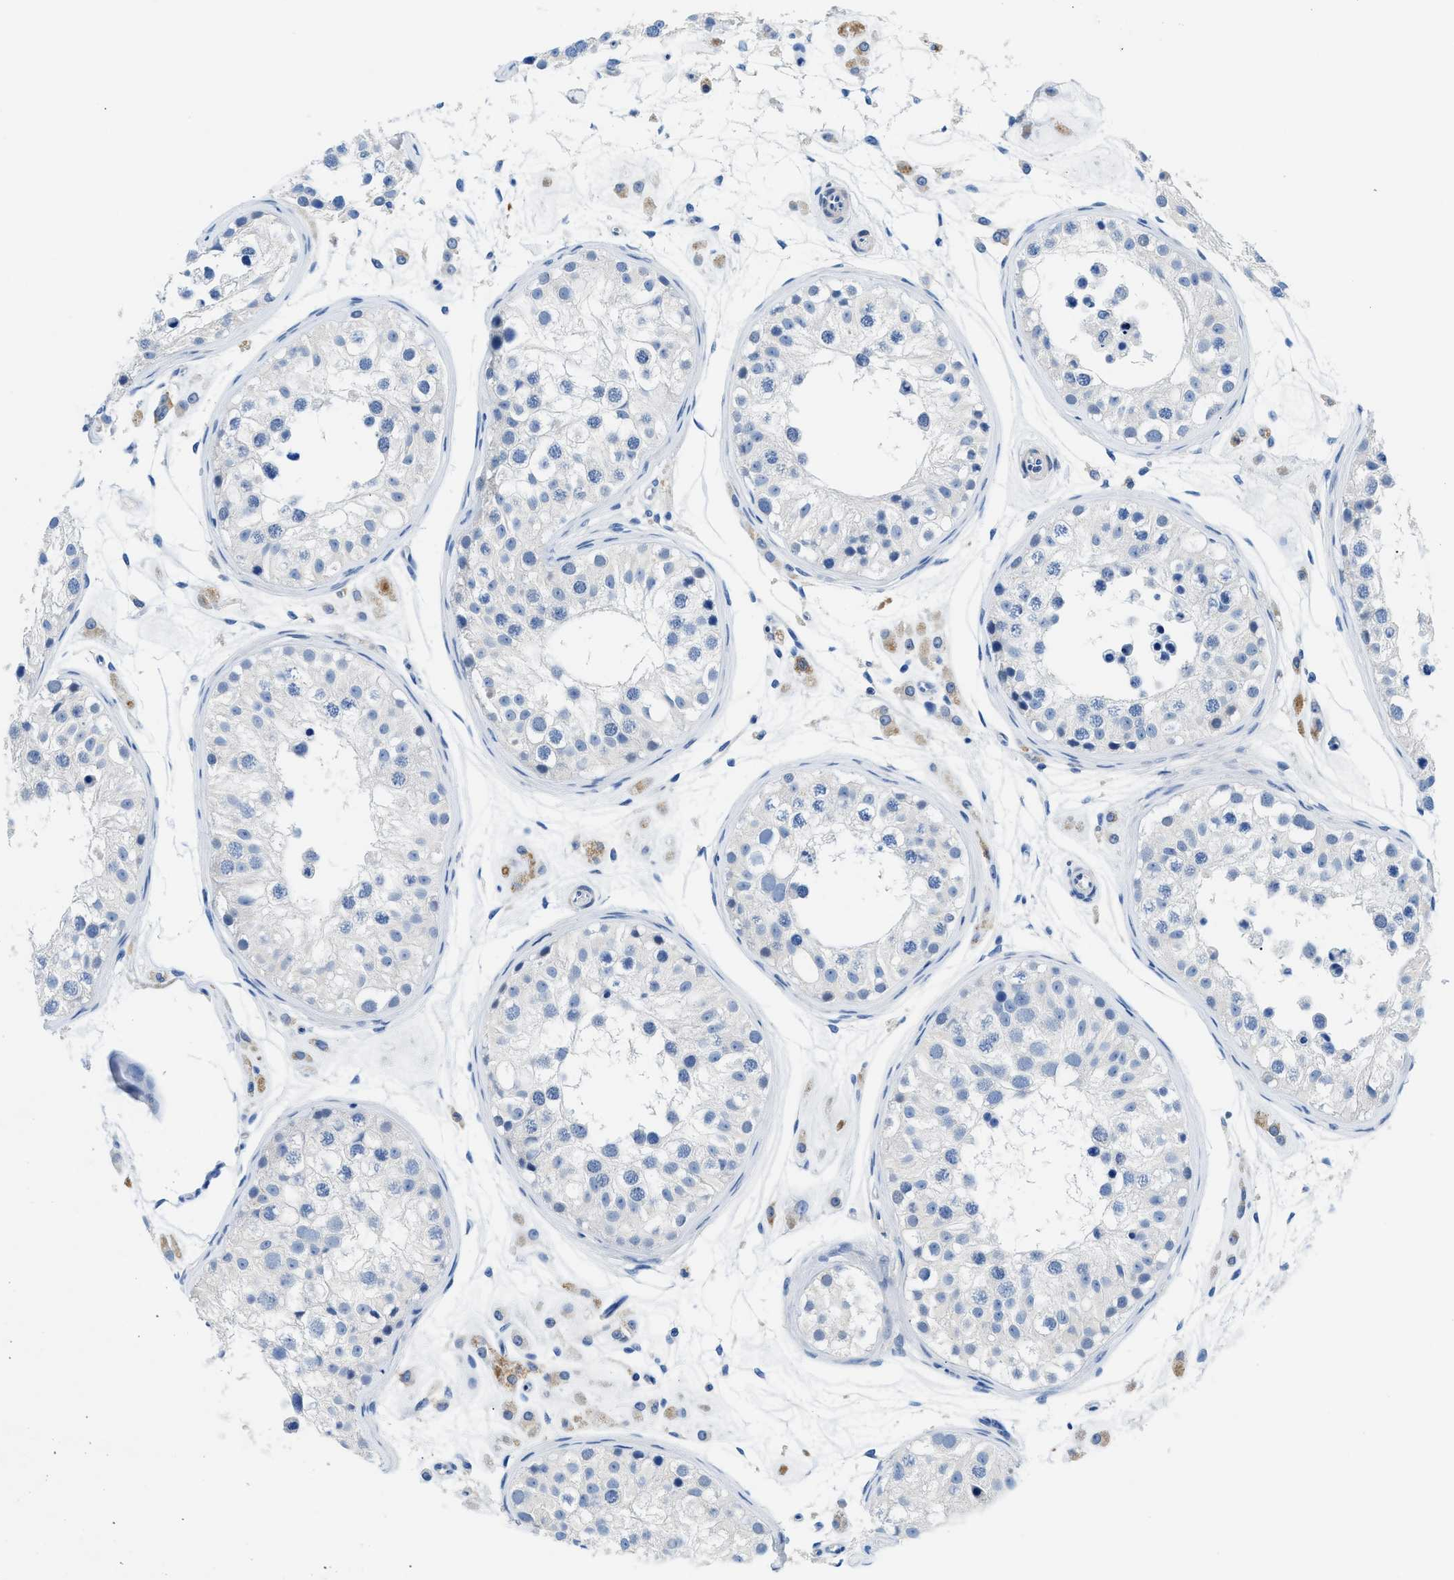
{"staining": {"intensity": "negative", "quantity": "none", "location": "none"}, "tissue": "testis", "cell_type": "Cells in seminiferous ducts", "image_type": "normal", "snomed": [{"axis": "morphology", "description": "Normal tissue, NOS"}, {"axis": "morphology", "description": "Adenocarcinoma, metastatic, NOS"}, {"axis": "topography", "description": "Testis"}], "caption": "Immunohistochemical staining of unremarkable testis exhibits no significant positivity in cells in seminiferous ducts. The staining is performed using DAB (3,3'-diaminobenzidine) brown chromogen with nuclei counter-stained in using hematoxylin.", "gene": "SLC10A6", "patient": {"sex": "male", "age": 26}}